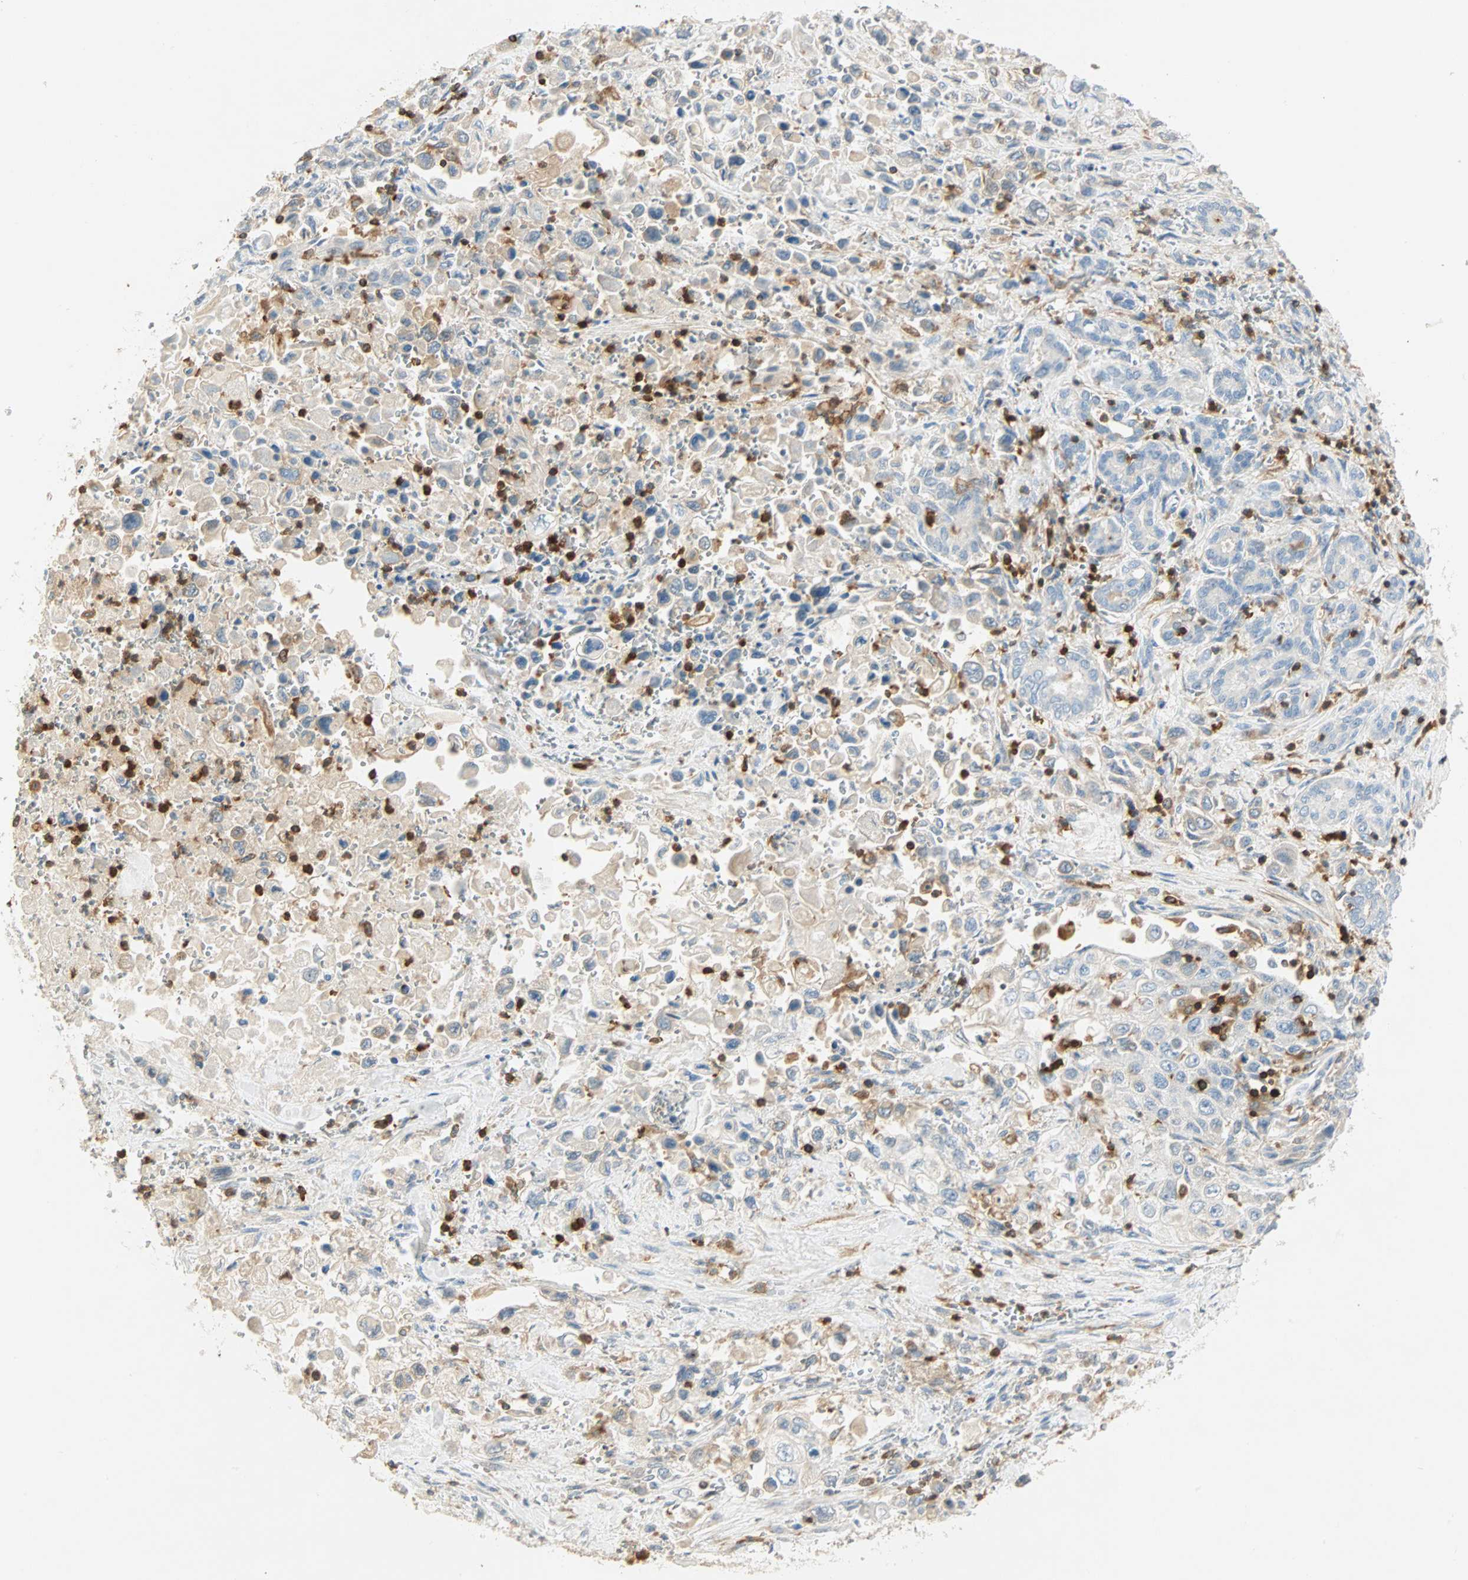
{"staining": {"intensity": "negative", "quantity": "none", "location": "none"}, "tissue": "pancreatic cancer", "cell_type": "Tumor cells", "image_type": "cancer", "snomed": [{"axis": "morphology", "description": "Adenocarcinoma, NOS"}, {"axis": "topography", "description": "Pancreas"}], "caption": "Histopathology image shows no significant protein staining in tumor cells of pancreatic cancer.", "gene": "FMNL1", "patient": {"sex": "male", "age": 70}}